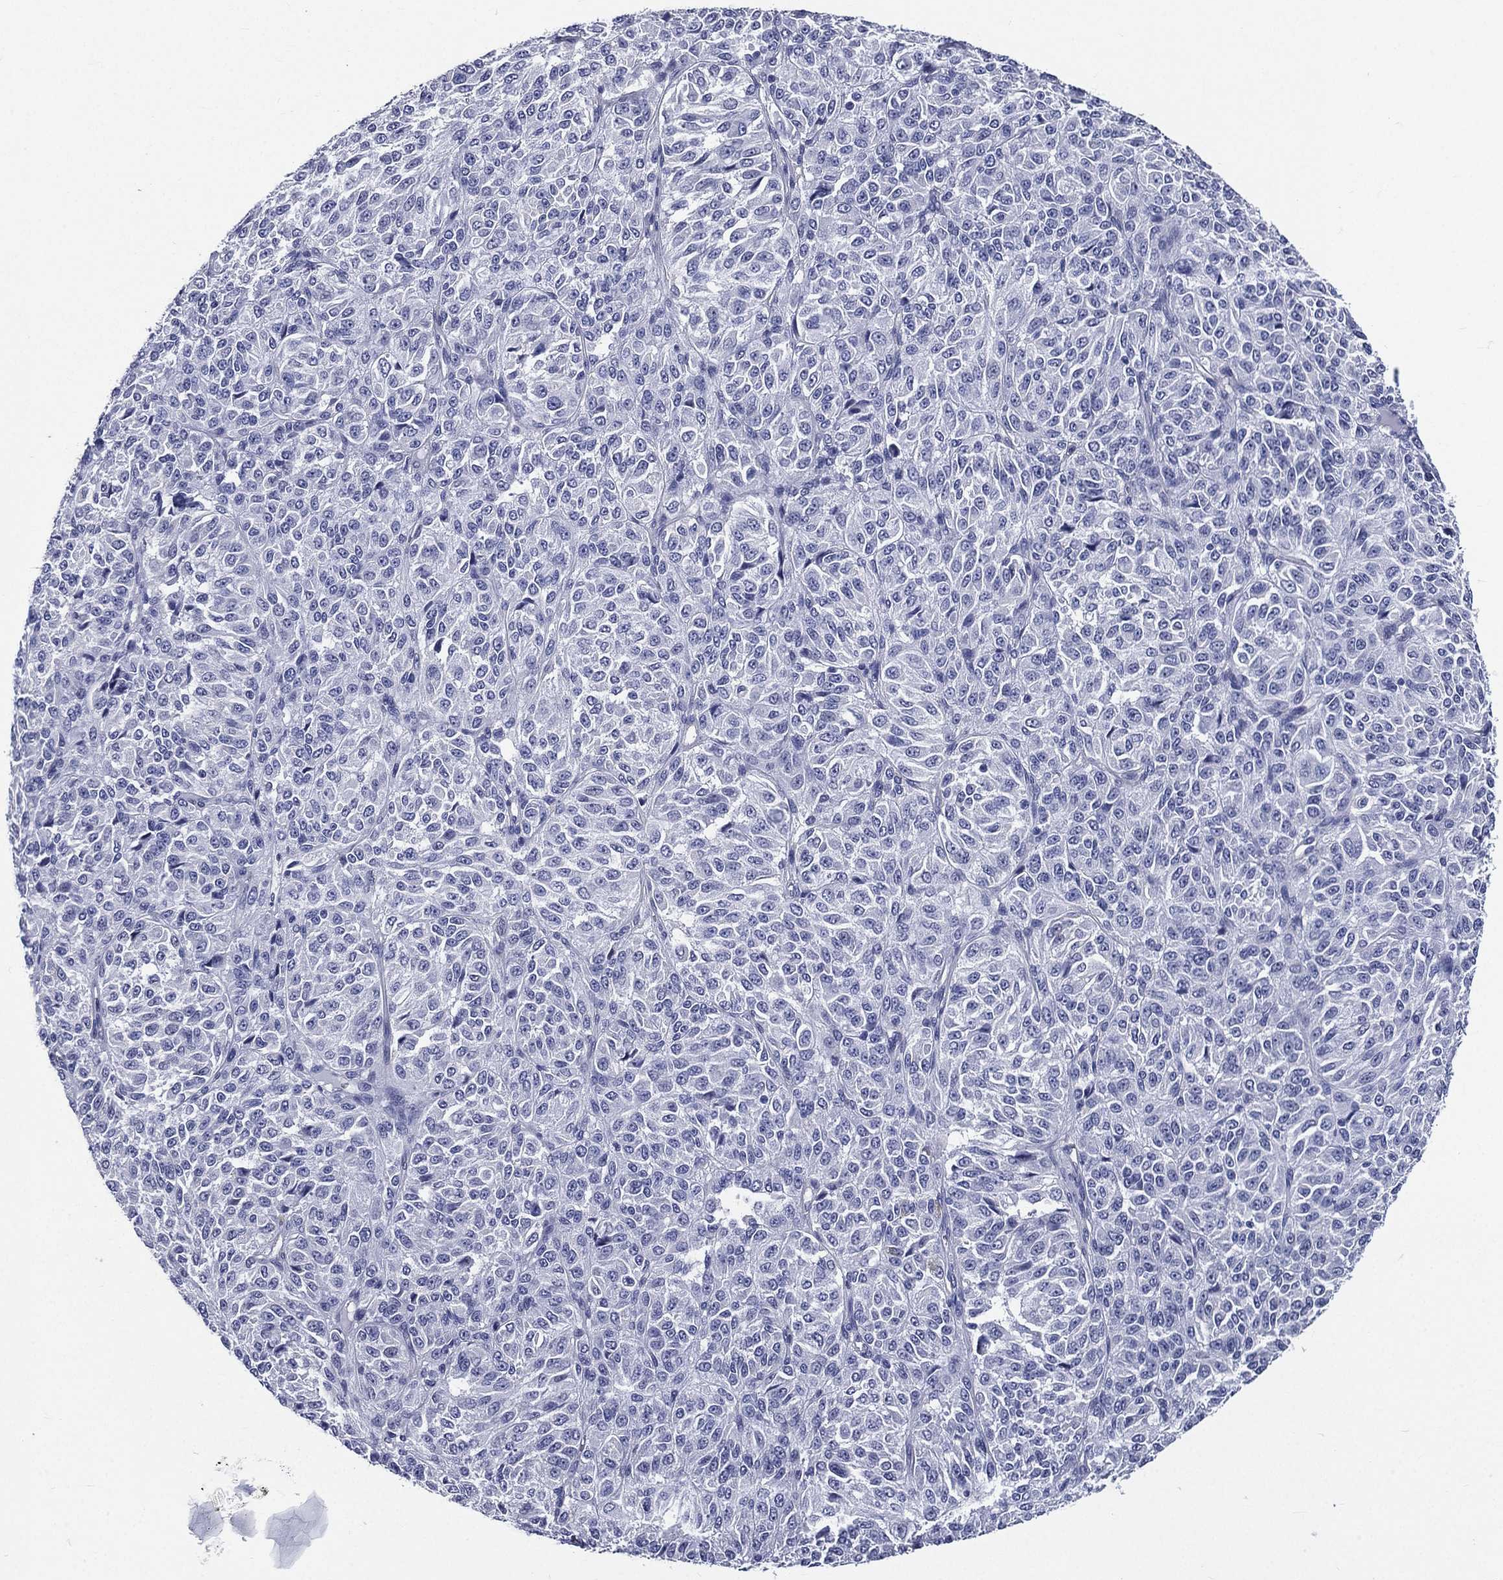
{"staining": {"intensity": "negative", "quantity": "none", "location": "none"}, "tissue": "melanoma", "cell_type": "Tumor cells", "image_type": "cancer", "snomed": [{"axis": "morphology", "description": "Malignant melanoma, Metastatic site"}, {"axis": "topography", "description": "Brain"}], "caption": "Melanoma was stained to show a protein in brown. There is no significant staining in tumor cells.", "gene": "DPYS", "patient": {"sex": "female", "age": 56}}